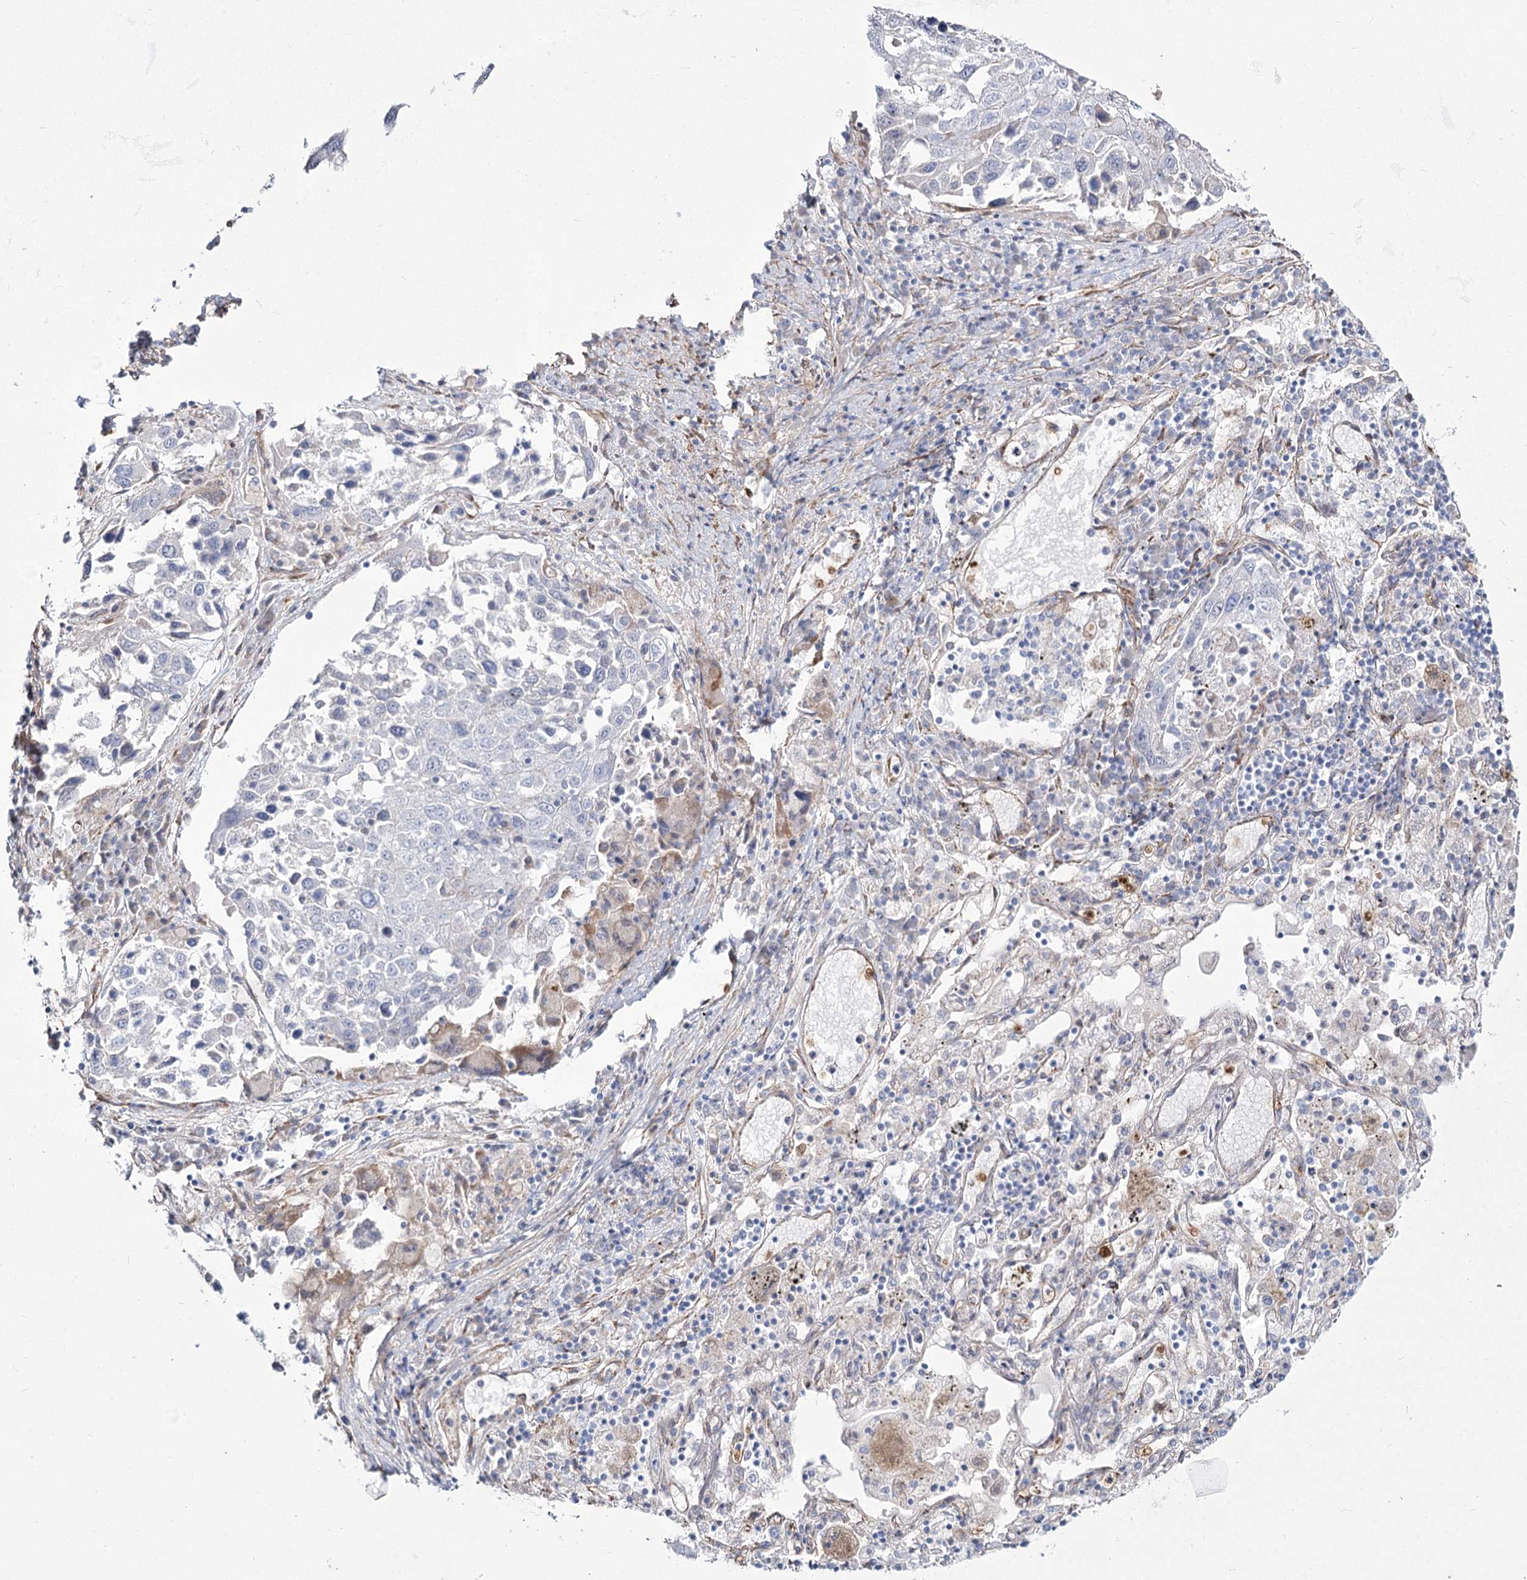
{"staining": {"intensity": "negative", "quantity": "none", "location": "none"}, "tissue": "lung cancer", "cell_type": "Tumor cells", "image_type": "cancer", "snomed": [{"axis": "morphology", "description": "Squamous cell carcinoma, NOS"}, {"axis": "topography", "description": "Lung"}], "caption": "An immunohistochemistry (IHC) photomicrograph of lung squamous cell carcinoma is shown. There is no staining in tumor cells of lung squamous cell carcinoma.", "gene": "ME3", "patient": {"sex": "male", "age": 65}}